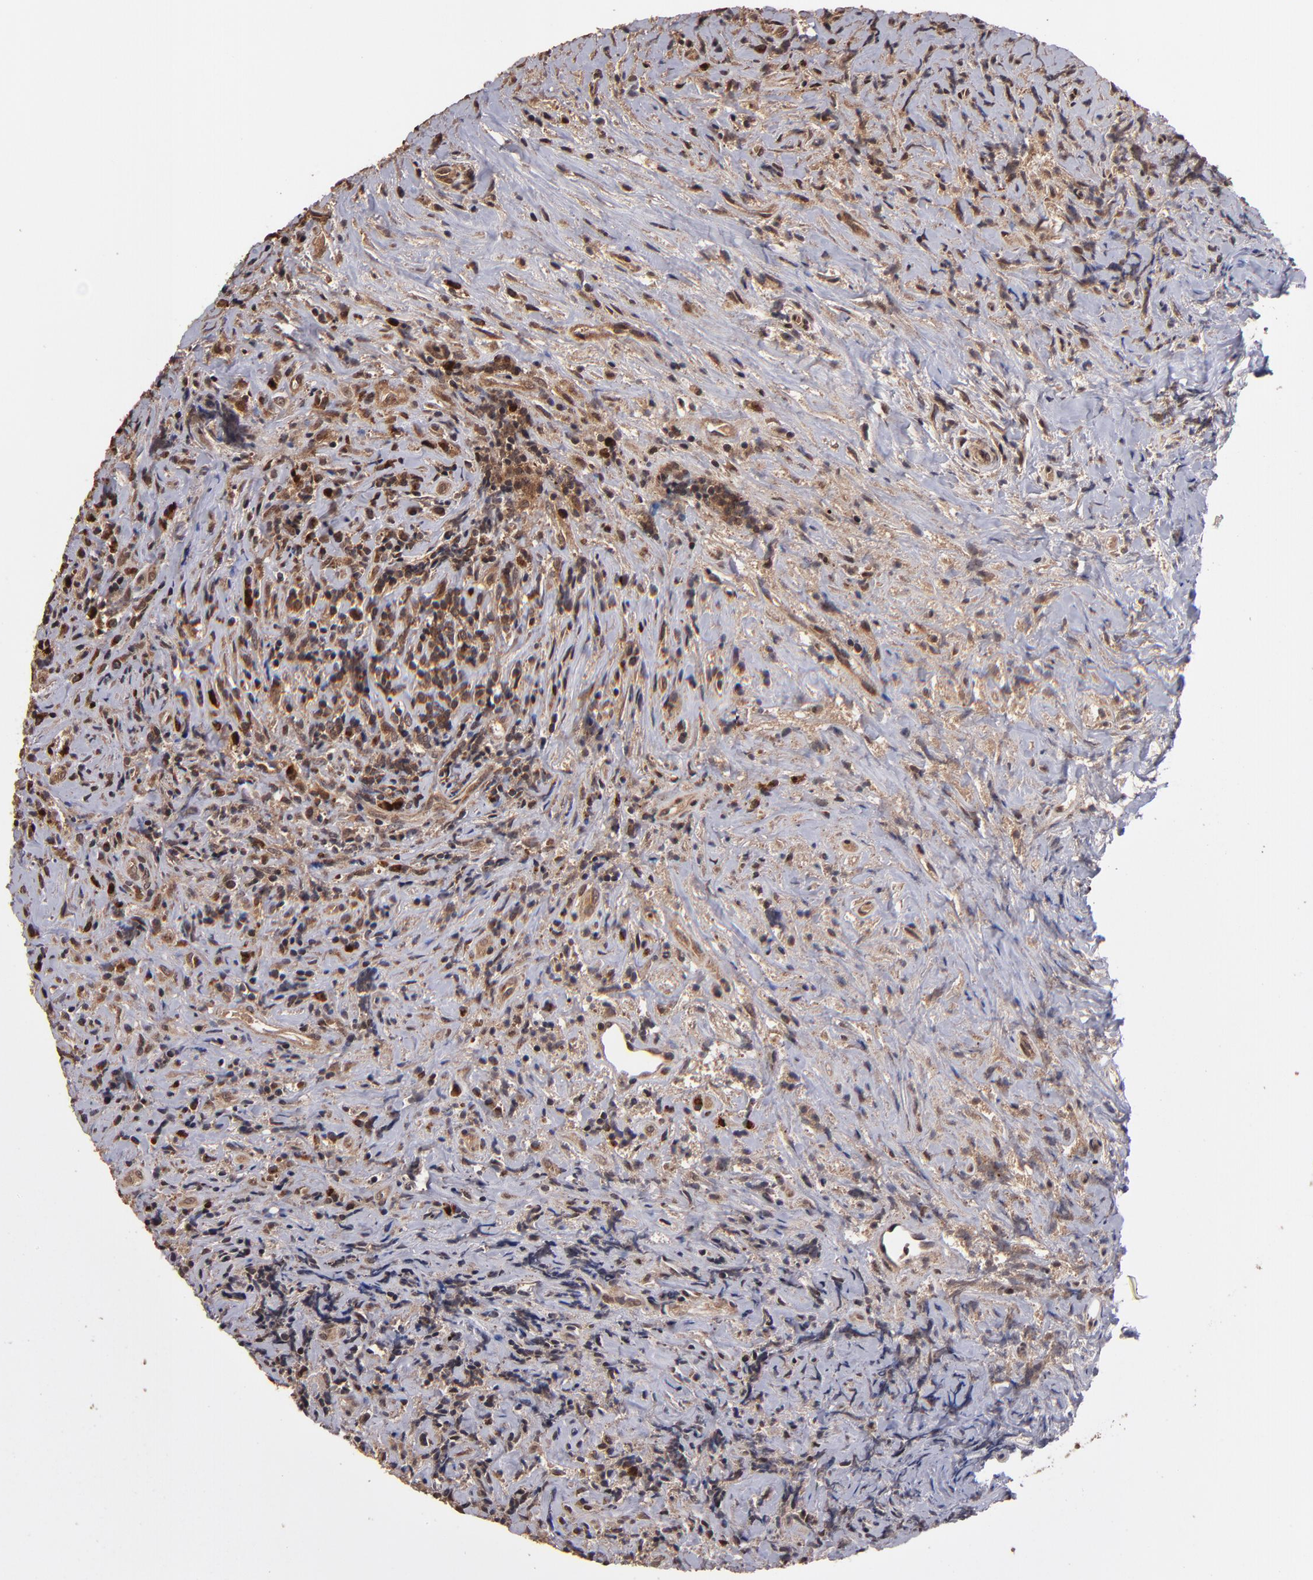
{"staining": {"intensity": "strong", "quantity": ">75%", "location": "cytoplasmic/membranous"}, "tissue": "lymphoma", "cell_type": "Tumor cells", "image_type": "cancer", "snomed": [{"axis": "morphology", "description": "Hodgkin's disease, NOS"}, {"axis": "topography", "description": "Lymph node"}], "caption": "An immunohistochemistry image of tumor tissue is shown. Protein staining in brown shows strong cytoplasmic/membranous positivity in Hodgkin's disease within tumor cells. The staining was performed using DAB (3,3'-diaminobenzidine) to visualize the protein expression in brown, while the nuclei were stained in blue with hematoxylin (Magnification: 20x).", "gene": "NFE2L2", "patient": {"sex": "female", "age": 25}}